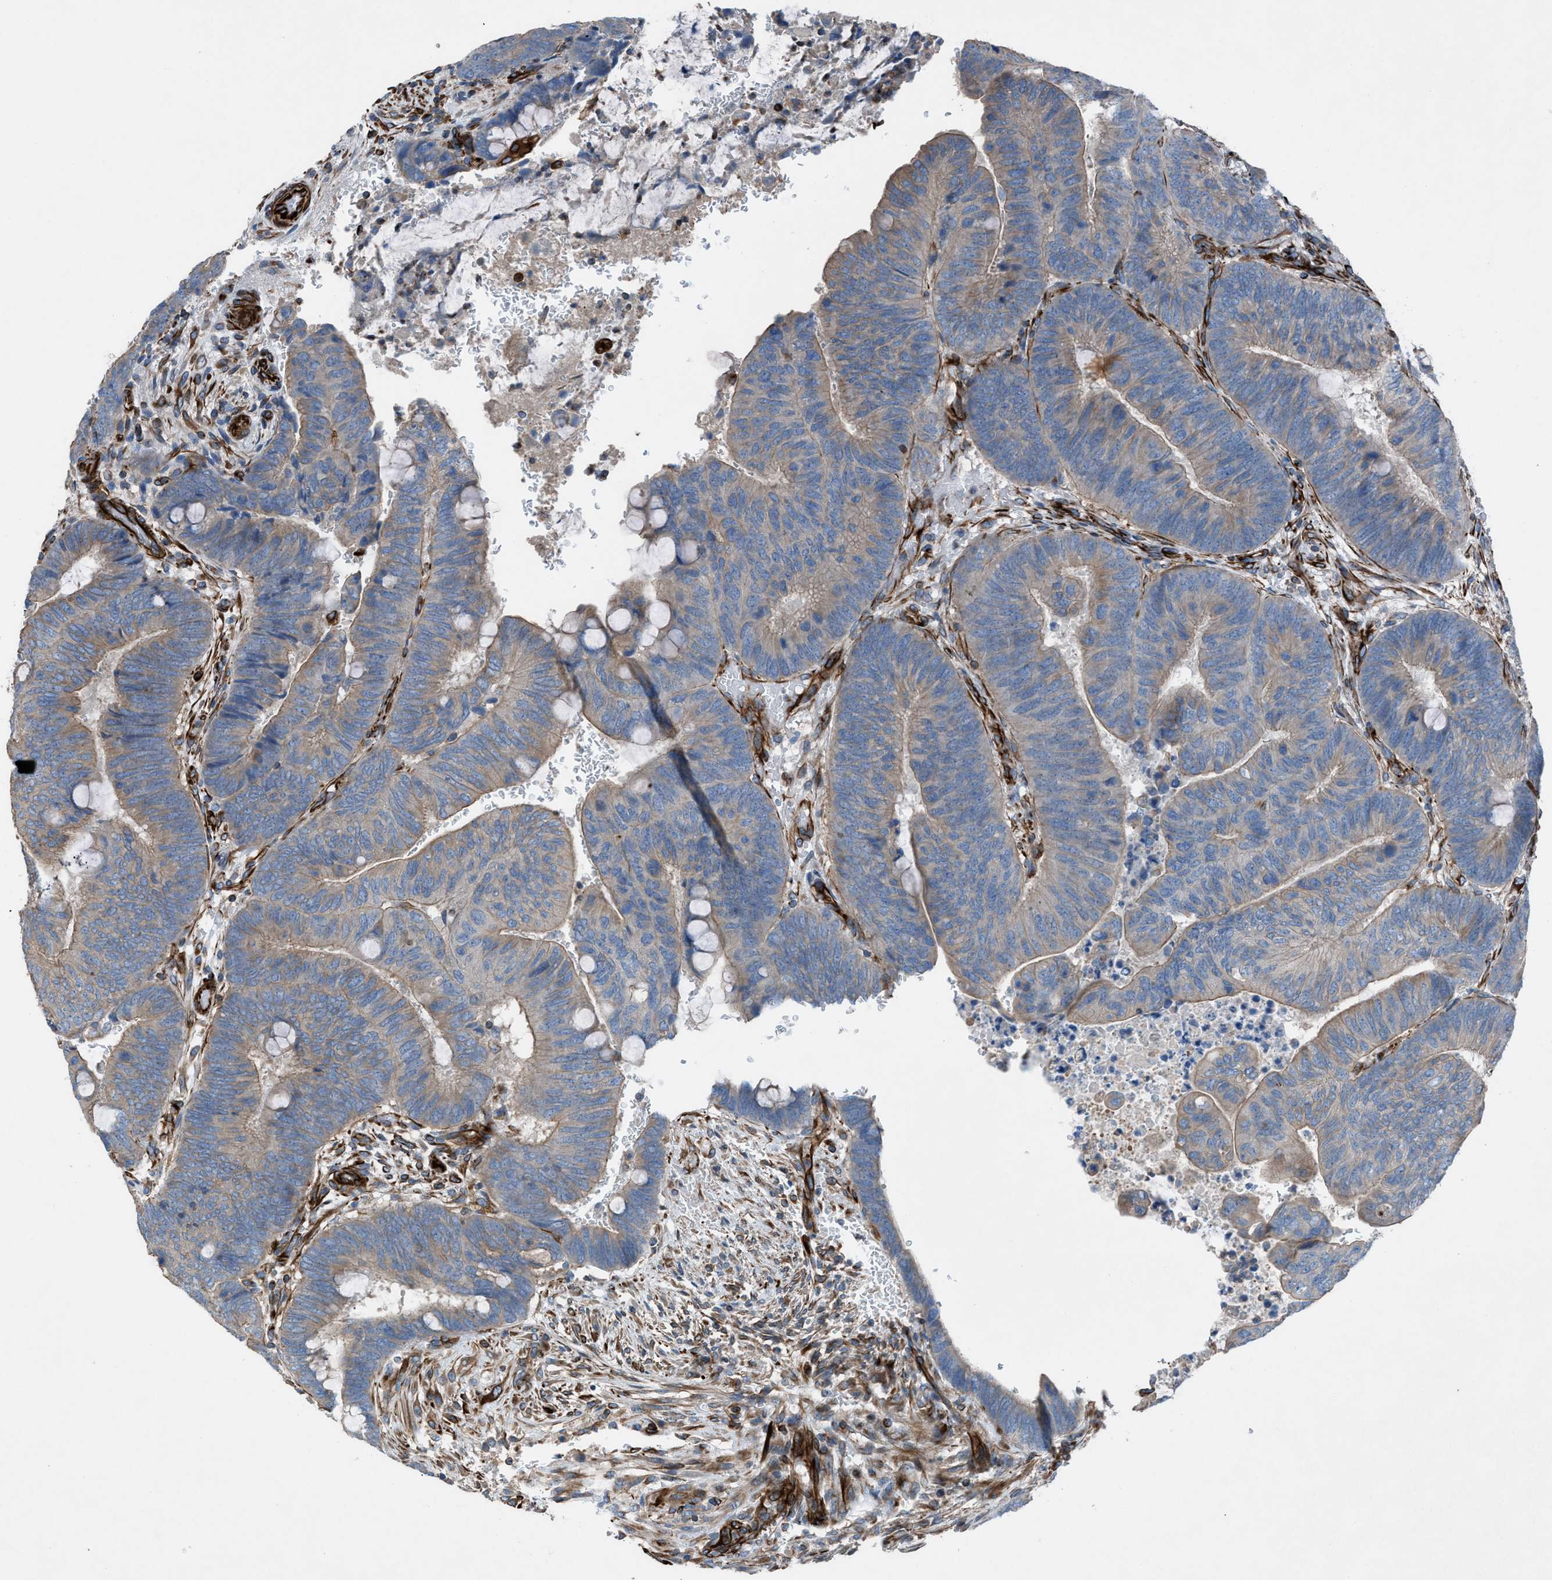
{"staining": {"intensity": "weak", "quantity": ">75%", "location": "cytoplasmic/membranous"}, "tissue": "colorectal cancer", "cell_type": "Tumor cells", "image_type": "cancer", "snomed": [{"axis": "morphology", "description": "Normal tissue, NOS"}, {"axis": "morphology", "description": "Adenocarcinoma, NOS"}, {"axis": "topography", "description": "Rectum"}], "caption": "Weak cytoplasmic/membranous staining for a protein is appreciated in about >75% of tumor cells of colorectal cancer using immunohistochemistry.", "gene": "CABP7", "patient": {"sex": "male", "age": 92}}